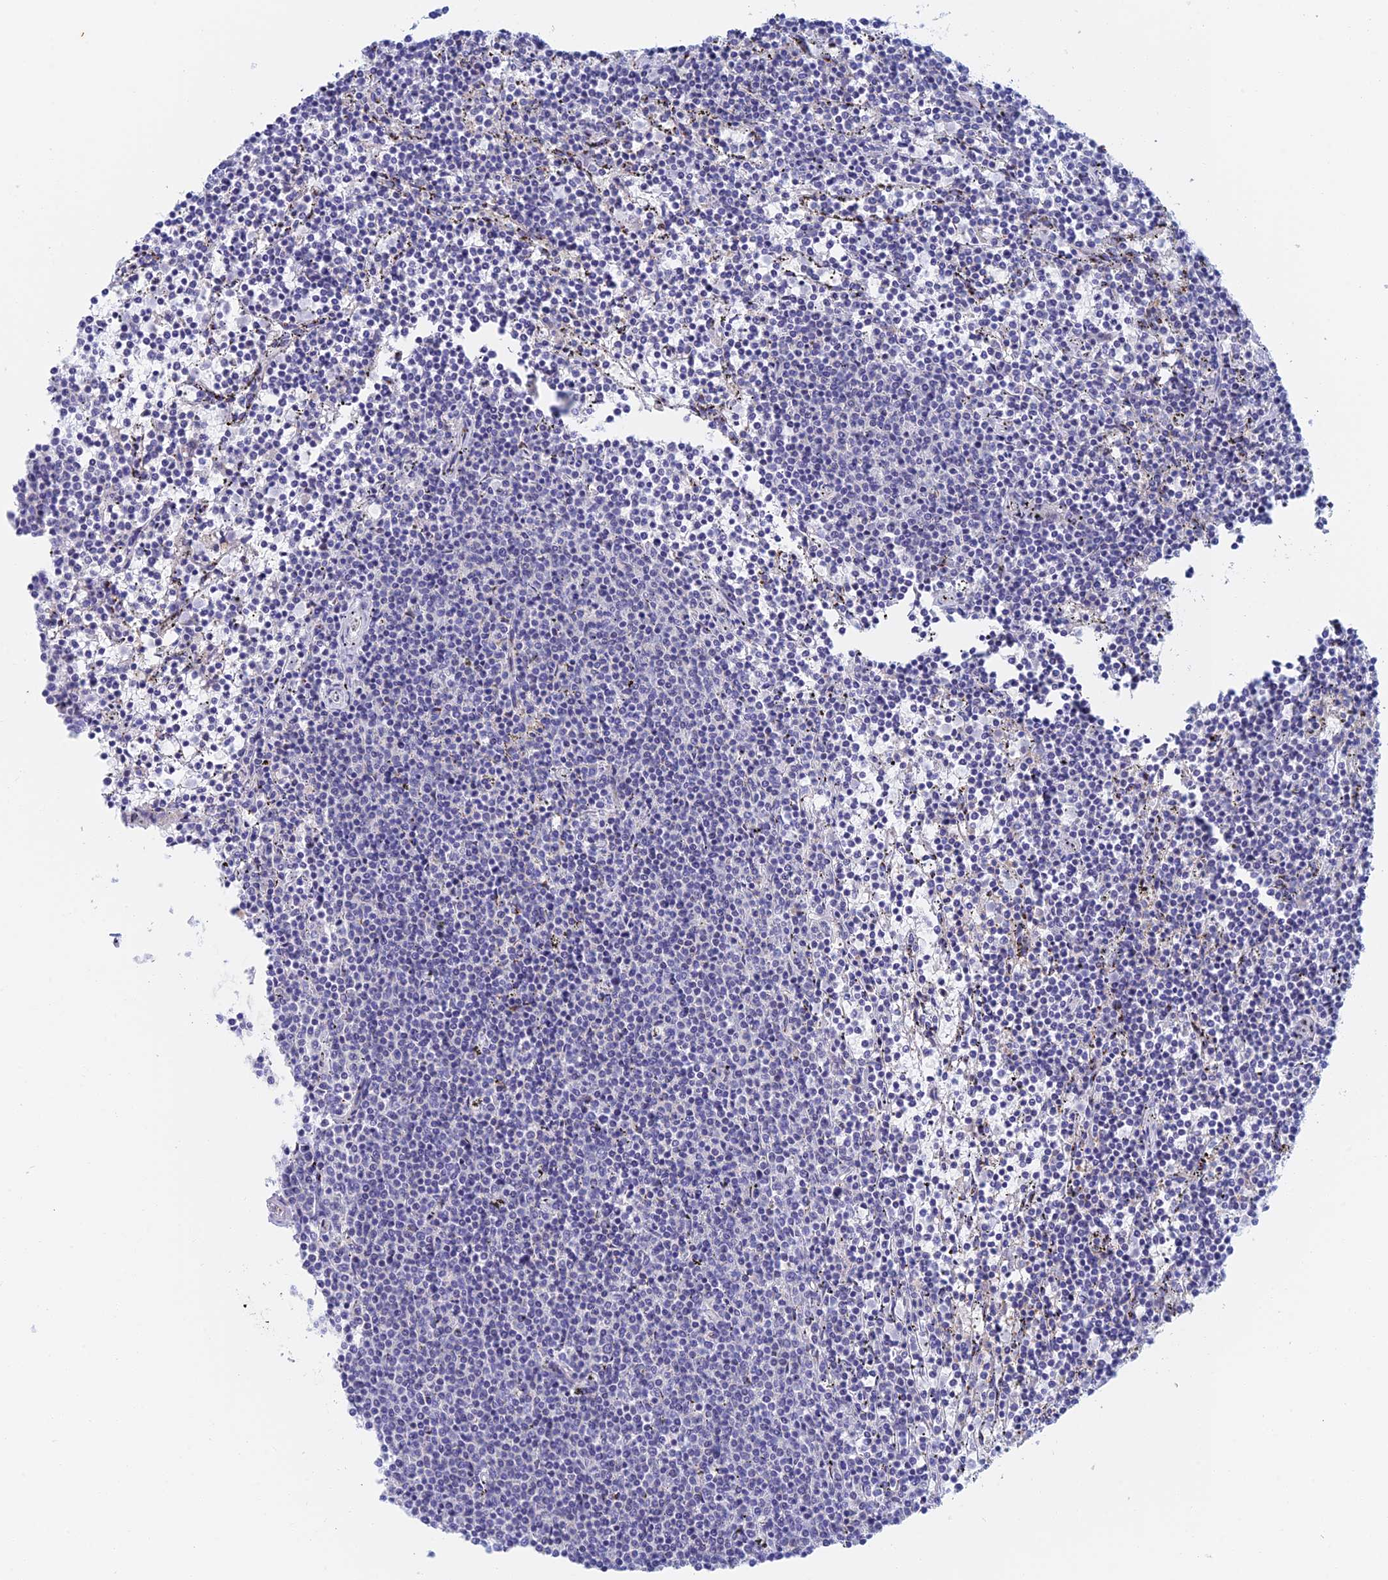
{"staining": {"intensity": "negative", "quantity": "none", "location": "none"}, "tissue": "lymphoma", "cell_type": "Tumor cells", "image_type": "cancer", "snomed": [{"axis": "morphology", "description": "Malignant lymphoma, non-Hodgkin's type, Low grade"}, {"axis": "topography", "description": "Spleen"}], "caption": "Human lymphoma stained for a protein using immunohistochemistry (IHC) reveals no staining in tumor cells.", "gene": "SLC24A3", "patient": {"sex": "female", "age": 50}}